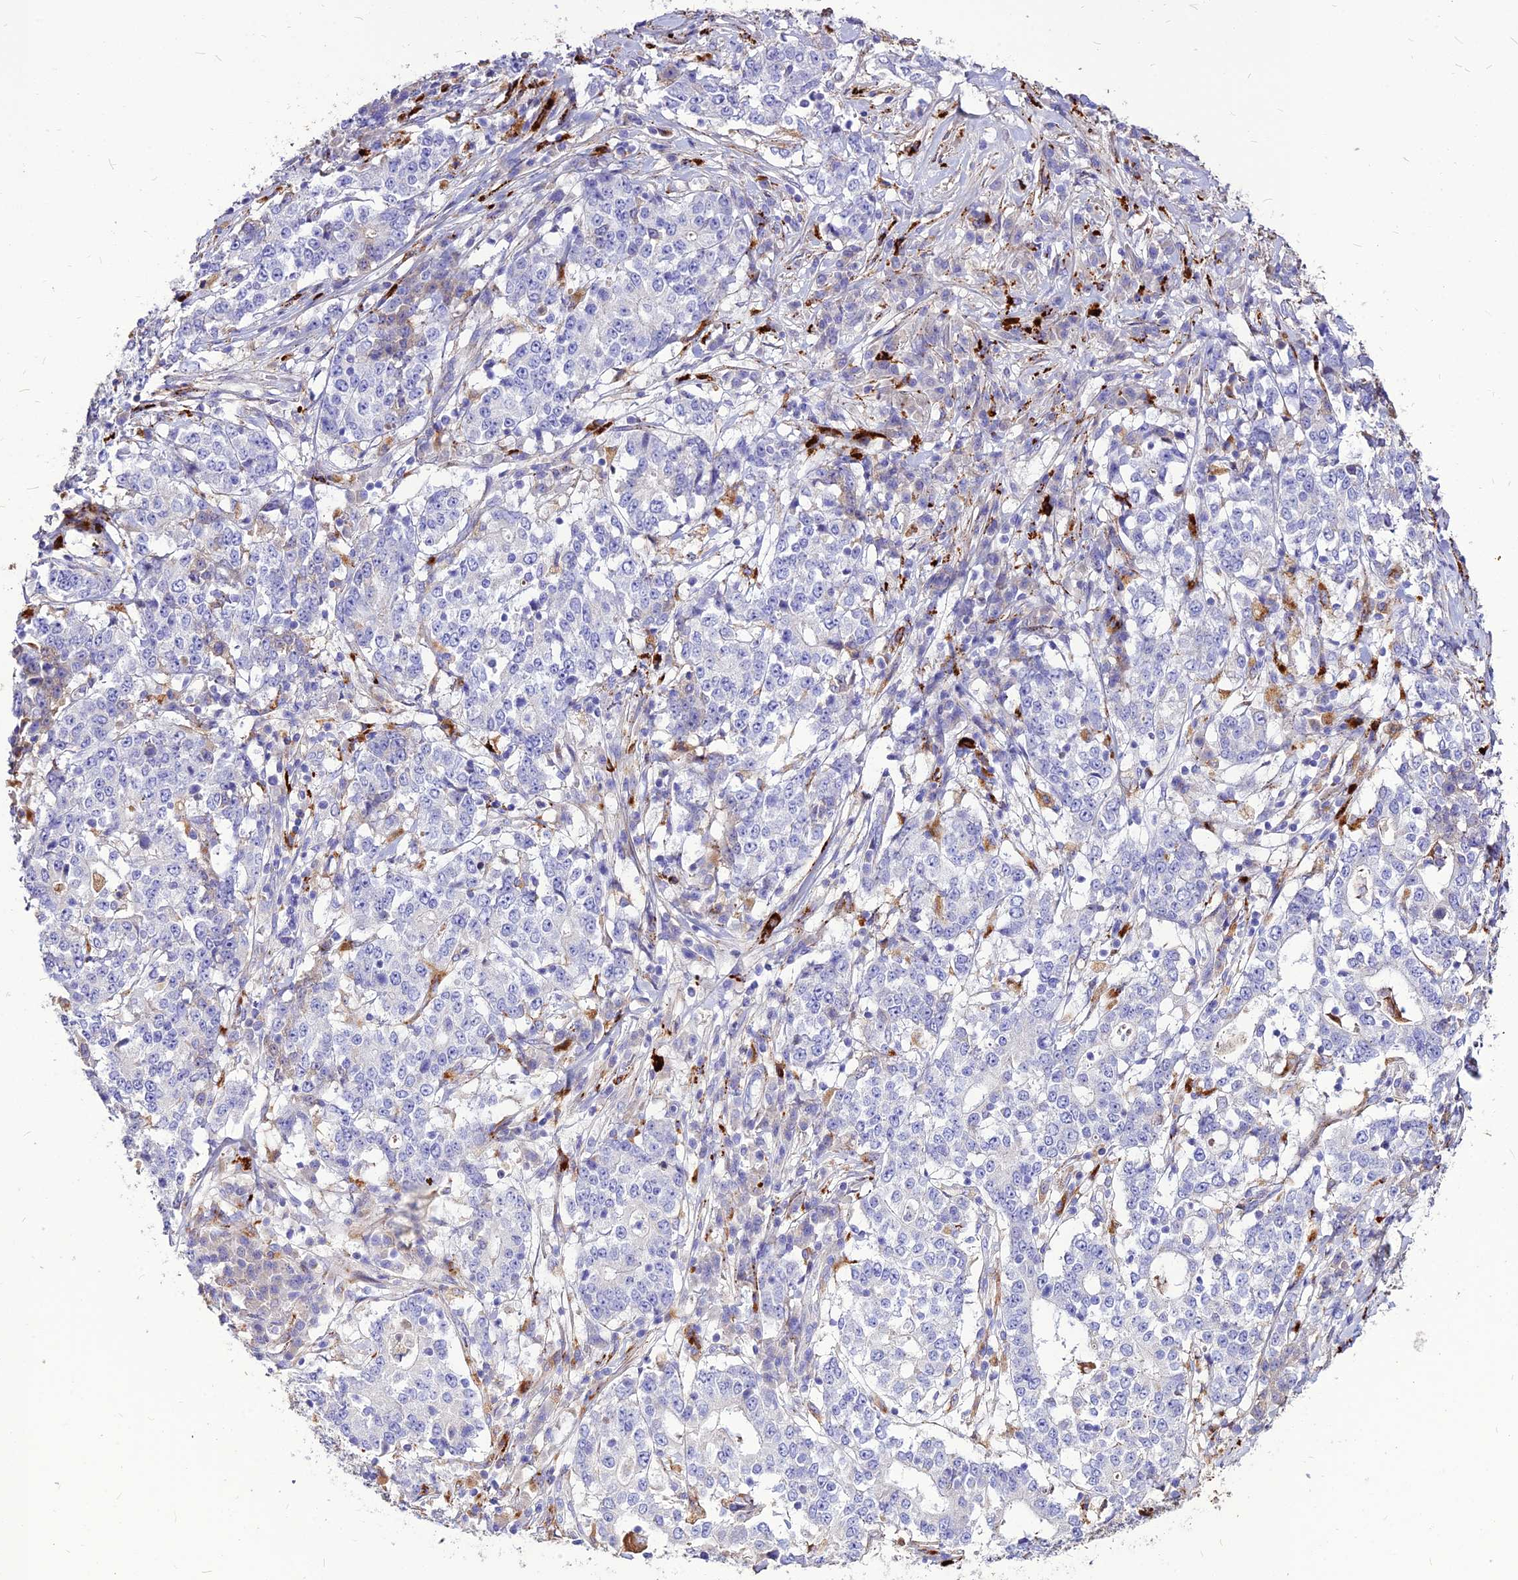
{"staining": {"intensity": "negative", "quantity": "none", "location": "none"}, "tissue": "stomach cancer", "cell_type": "Tumor cells", "image_type": "cancer", "snomed": [{"axis": "morphology", "description": "Adenocarcinoma, NOS"}, {"axis": "topography", "description": "Stomach"}], "caption": "Tumor cells are negative for brown protein staining in stomach adenocarcinoma. The staining was performed using DAB to visualize the protein expression in brown, while the nuclei were stained in blue with hematoxylin (Magnification: 20x).", "gene": "RIMOC1", "patient": {"sex": "male", "age": 59}}